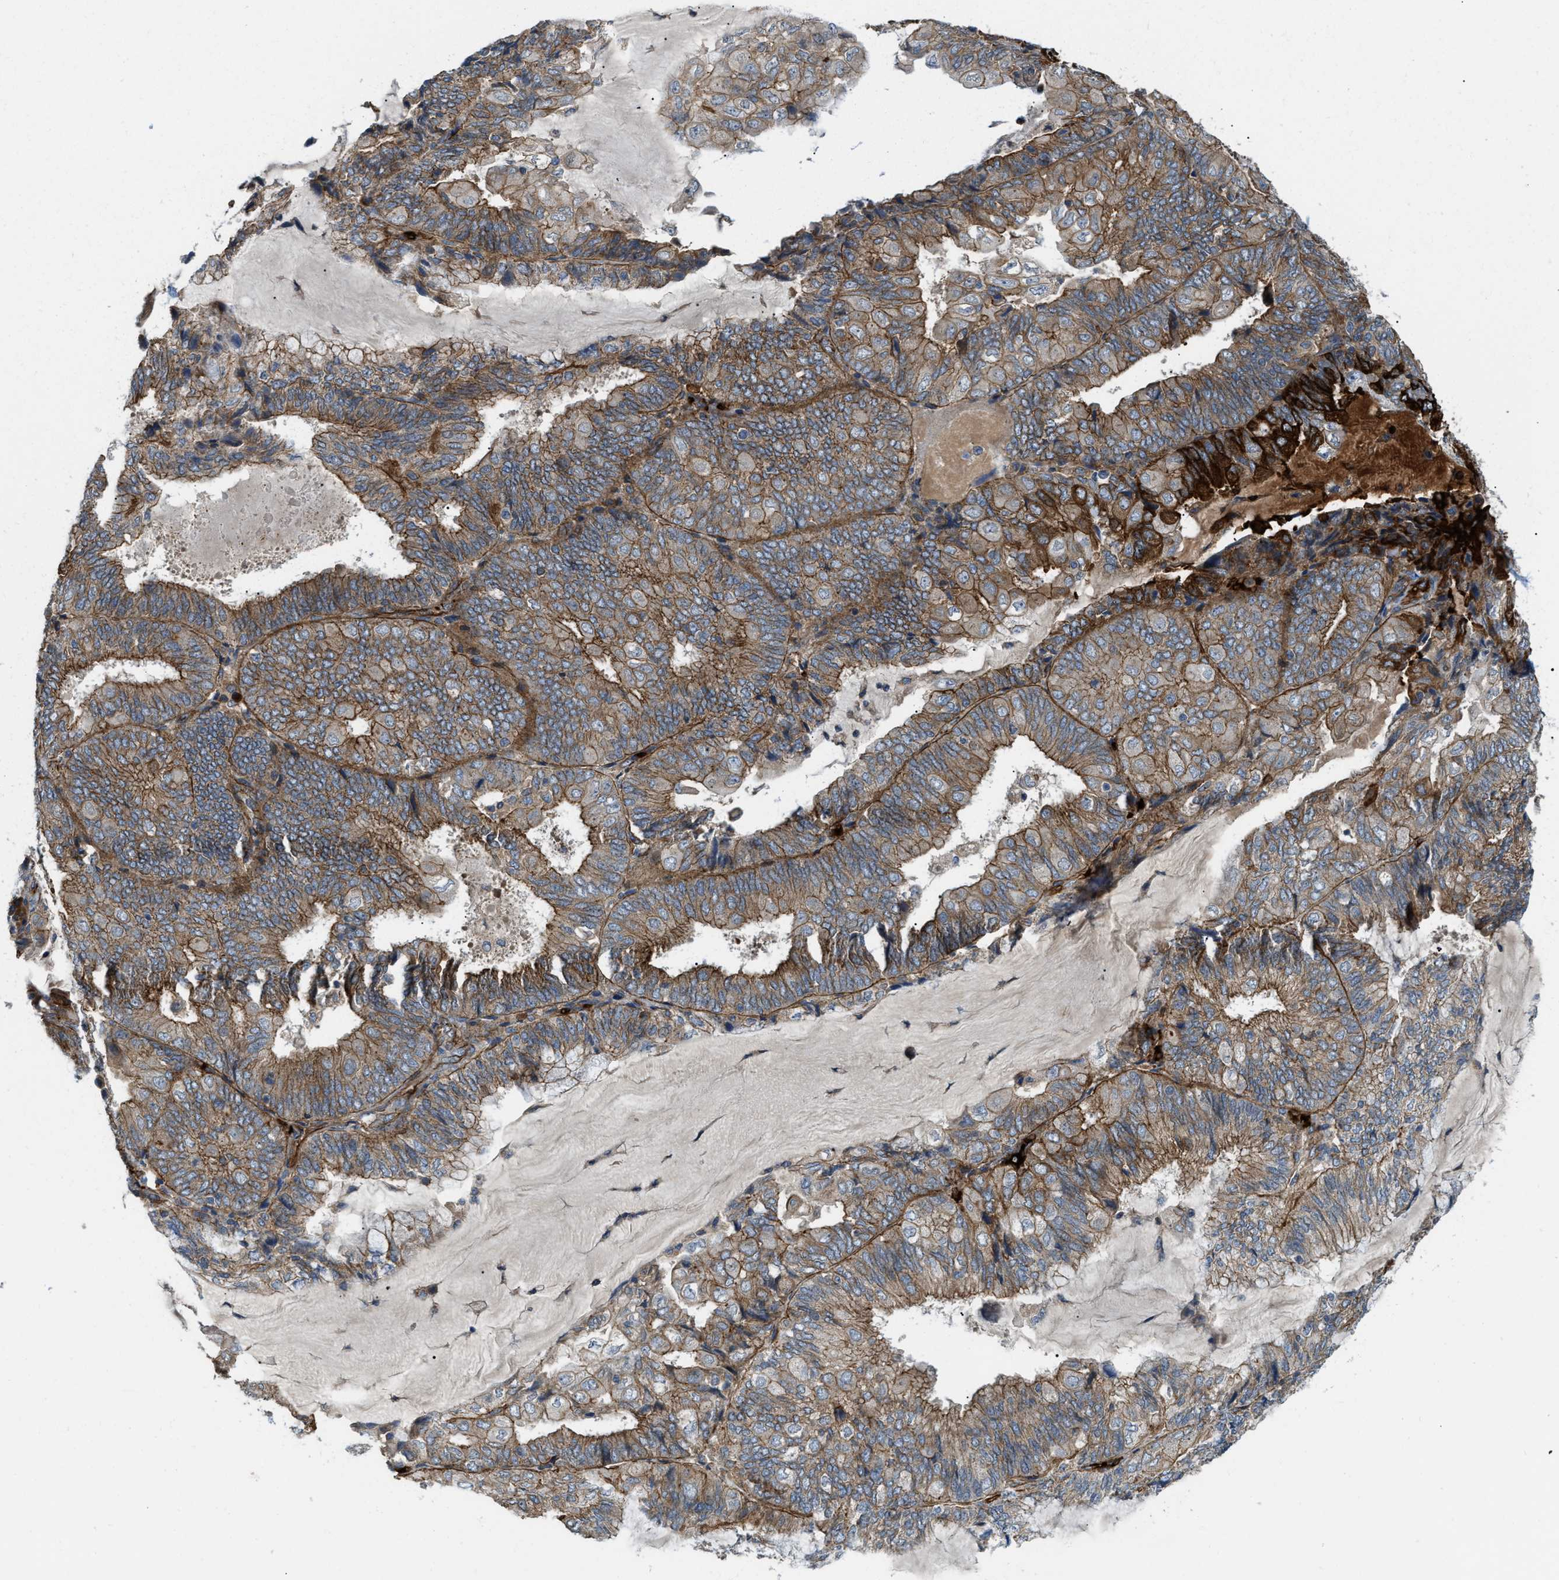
{"staining": {"intensity": "moderate", "quantity": ">75%", "location": "cytoplasmic/membranous"}, "tissue": "endometrial cancer", "cell_type": "Tumor cells", "image_type": "cancer", "snomed": [{"axis": "morphology", "description": "Adenocarcinoma, NOS"}, {"axis": "topography", "description": "Endometrium"}], "caption": "Tumor cells display moderate cytoplasmic/membranous staining in approximately >75% of cells in adenocarcinoma (endometrial).", "gene": "ERC1", "patient": {"sex": "female", "age": 81}}